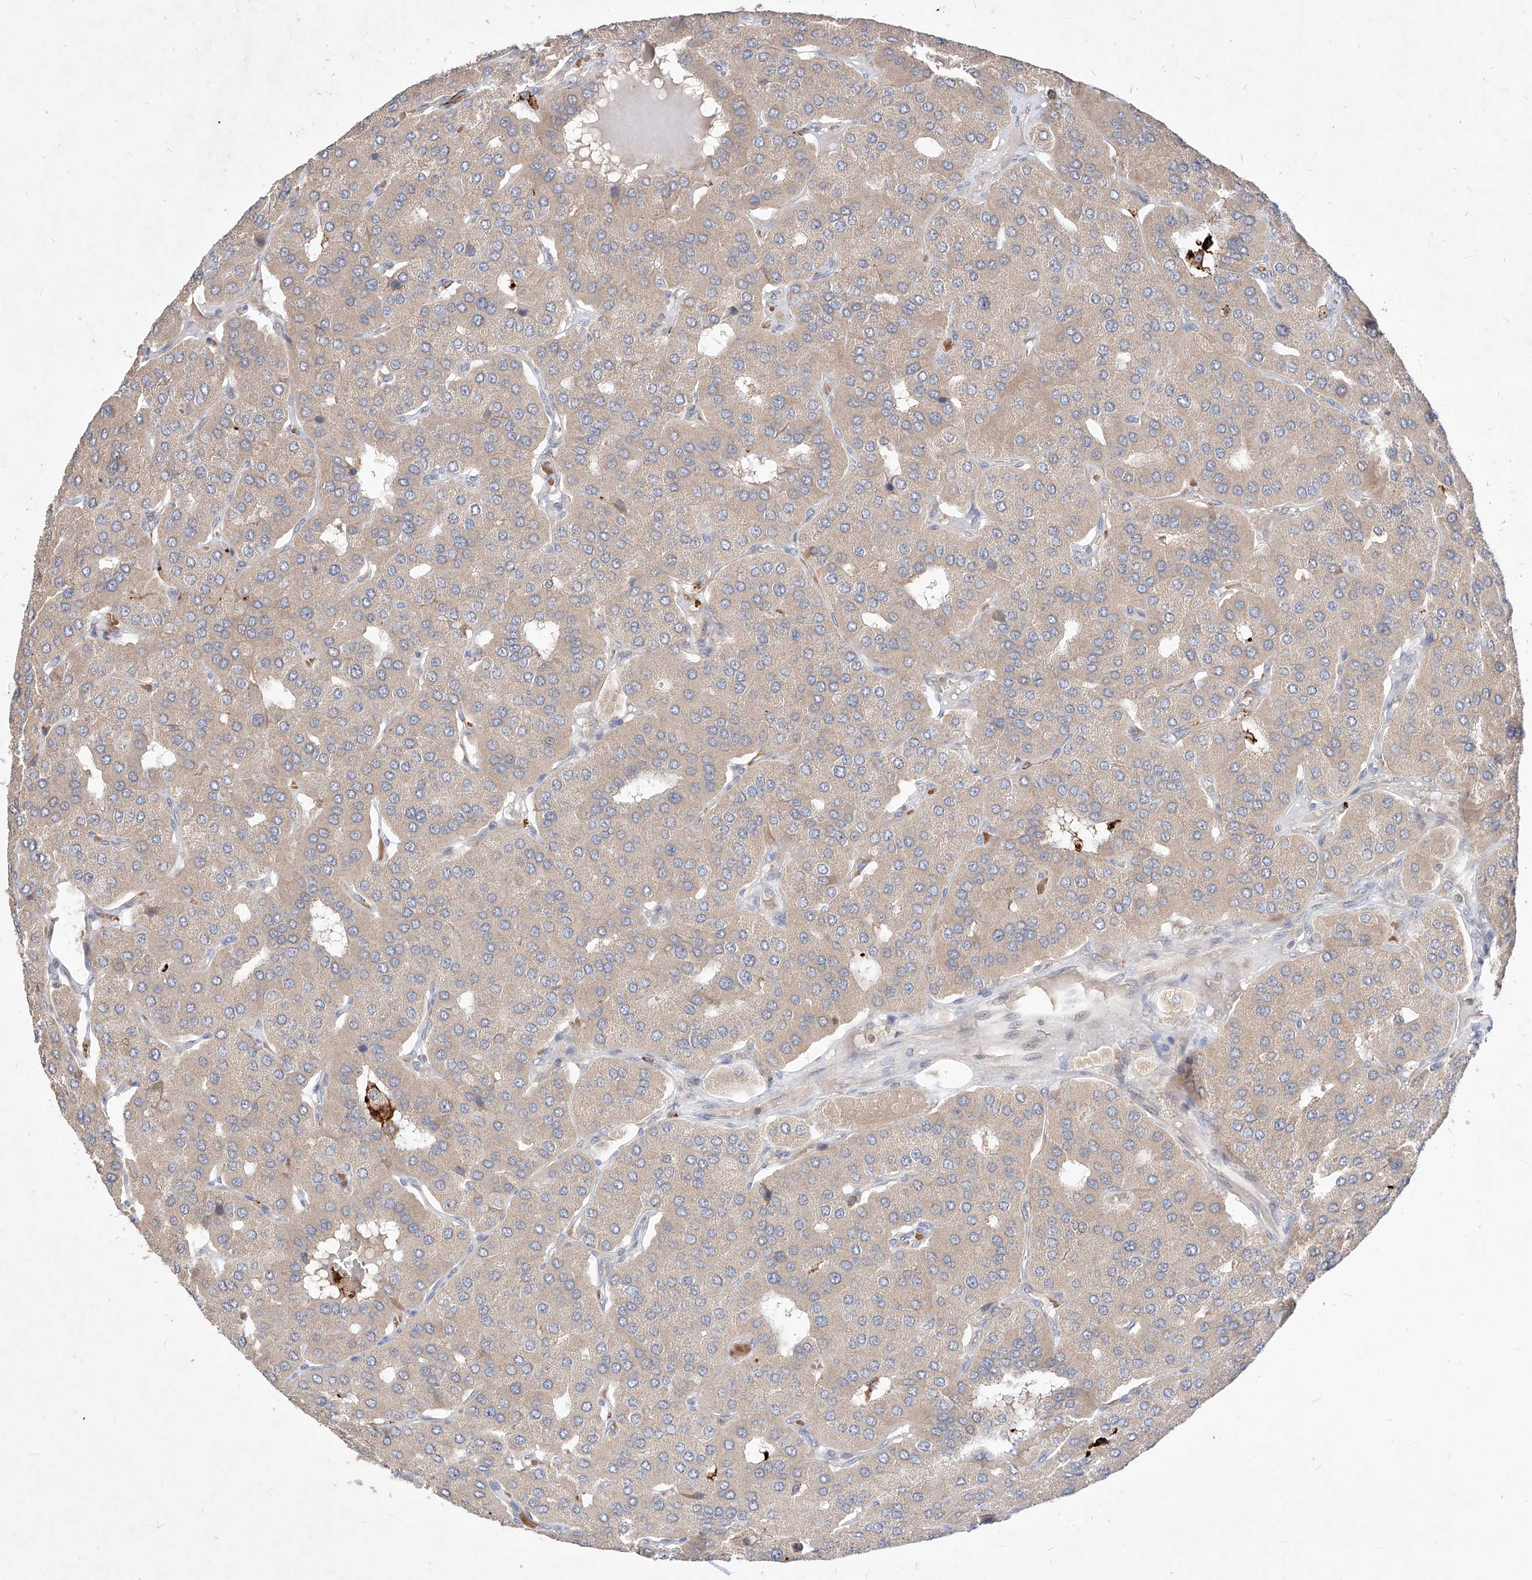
{"staining": {"intensity": "negative", "quantity": "none", "location": "none"}, "tissue": "parathyroid gland", "cell_type": "Glandular cells", "image_type": "normal", "snomed": [{"axis": "morphology", "description": "Normal tissue, NOS"}, {"axis": "morphology", "description": "Adenoma, NOS"}, {"axis": "topography", "description": "Parathyroid gland"}], "caption": "High power microscopy image of an immunohistochemistry (IHC) image of unremarkable parathyroid gland, revealing no significant staining in glandular cells.", "gene": "TSNAX", "patient": {"sex": "female", "age": 86}}